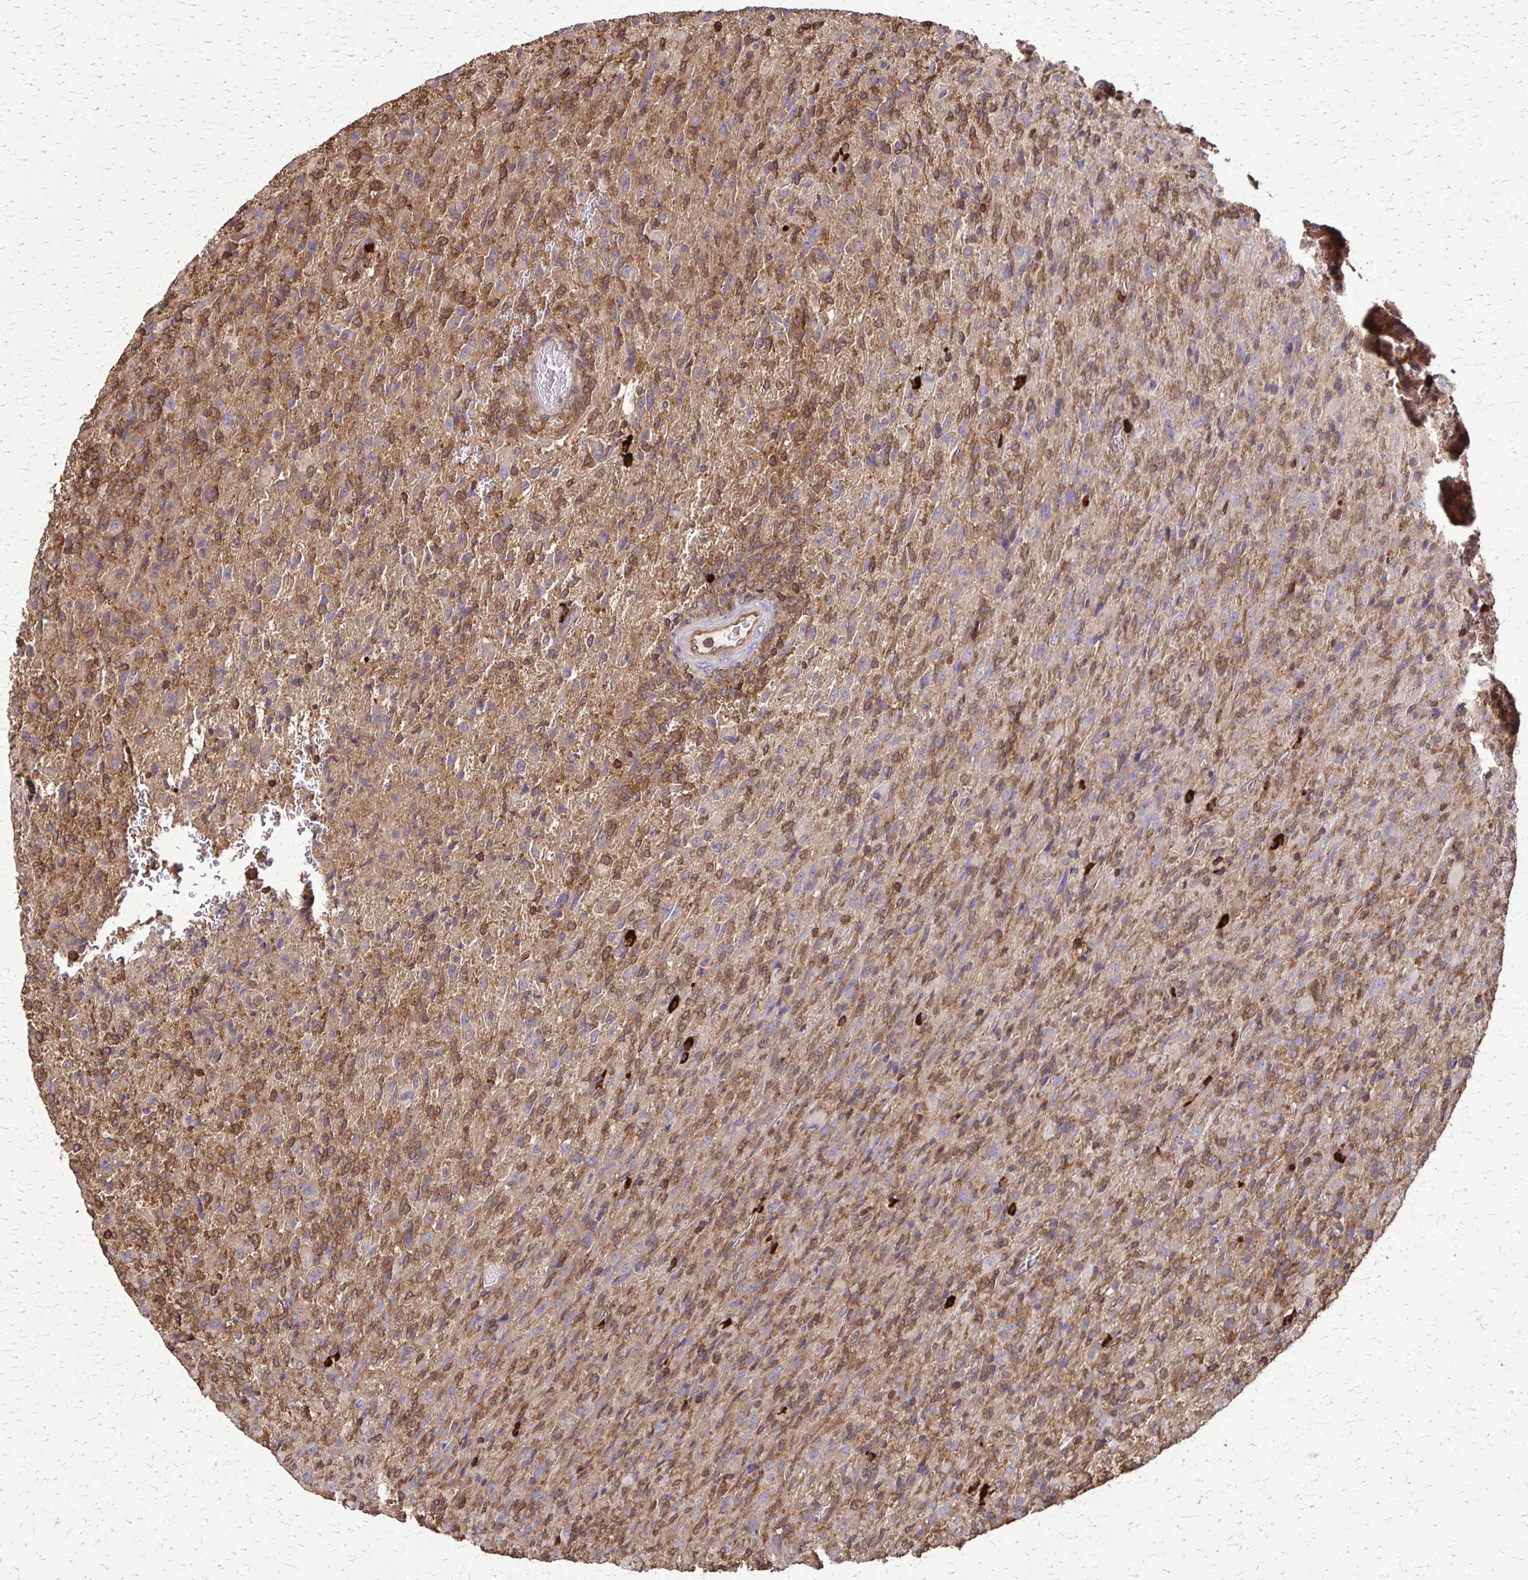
{"staining": {"intensity": "moderate", "quantity": ">75%", "location": "cytoplasmic/membranous"}, "tissue": "glioma", "cell_type": "Tumor cells", "image_type": "cancer", "snomed": [{"axis": "morphology", "description": "Glioma, malignant, High grade"}, {"axis": "topography", "description": "Brain"}], "caption": "Immunohistochemical staining of malignant glioma (high-grade) reveals medium levels of moderate cytoplasmic/membranous expression in about >75% of tumor cells.", "gene": "EEF2", "patient": {"sex": "male", "age": 68}}